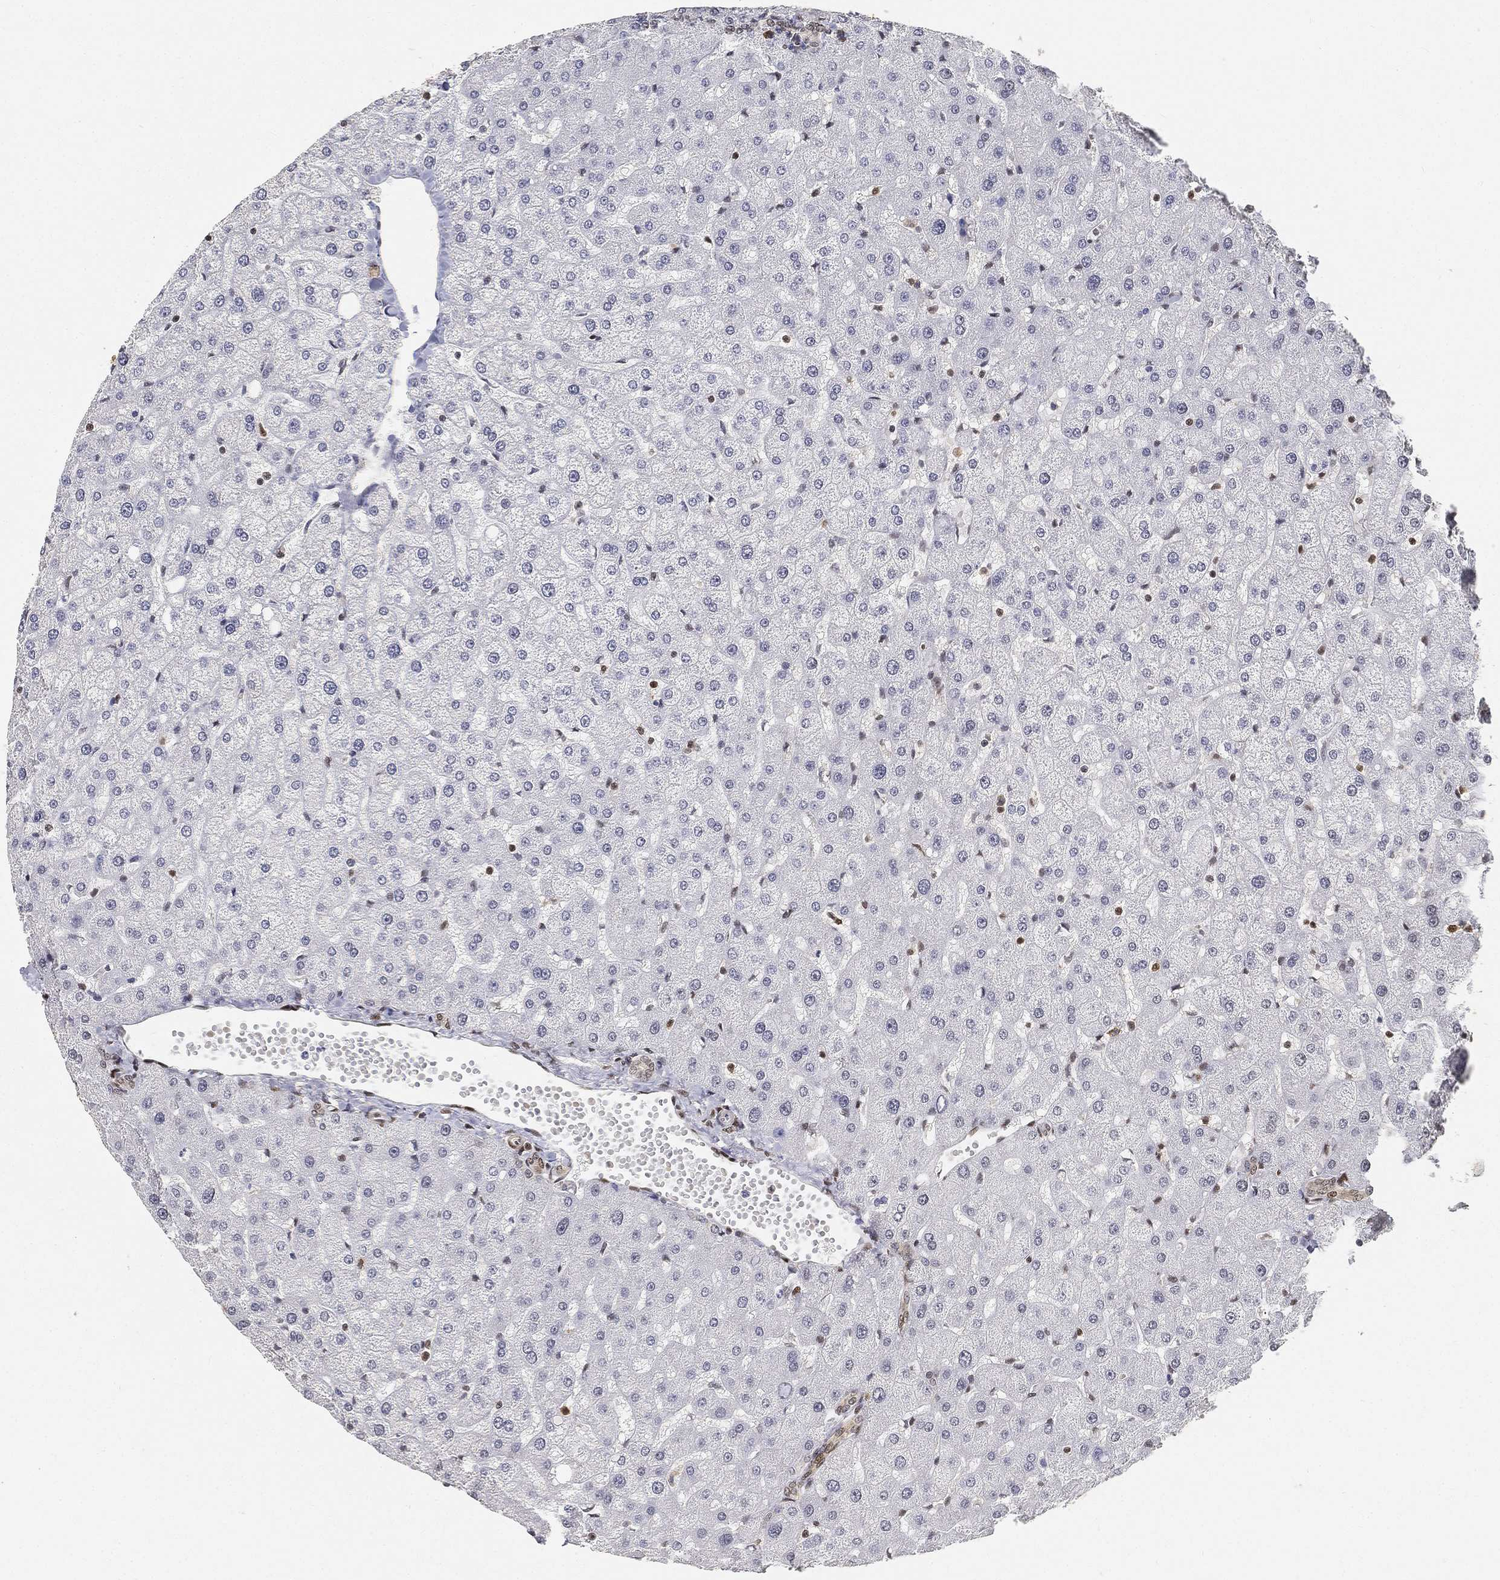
{"staining": {"intensity": "negative", "quantity": "none", "location": "none"}, "tissue": "liver", "cell_type": "Cholangiocytes", "image_type": "normal", "snomed": [{"axis": "morphology", "description": "Normal tissue, NOS"}, {"axis": "topography", "description": "Liver"}], "caption": "Histopathology image shows no protein positivity in cholangiocytes of unremarkable liver.", "gene": "CRTC3", "patient": {"sex": "female", "age": 50}}